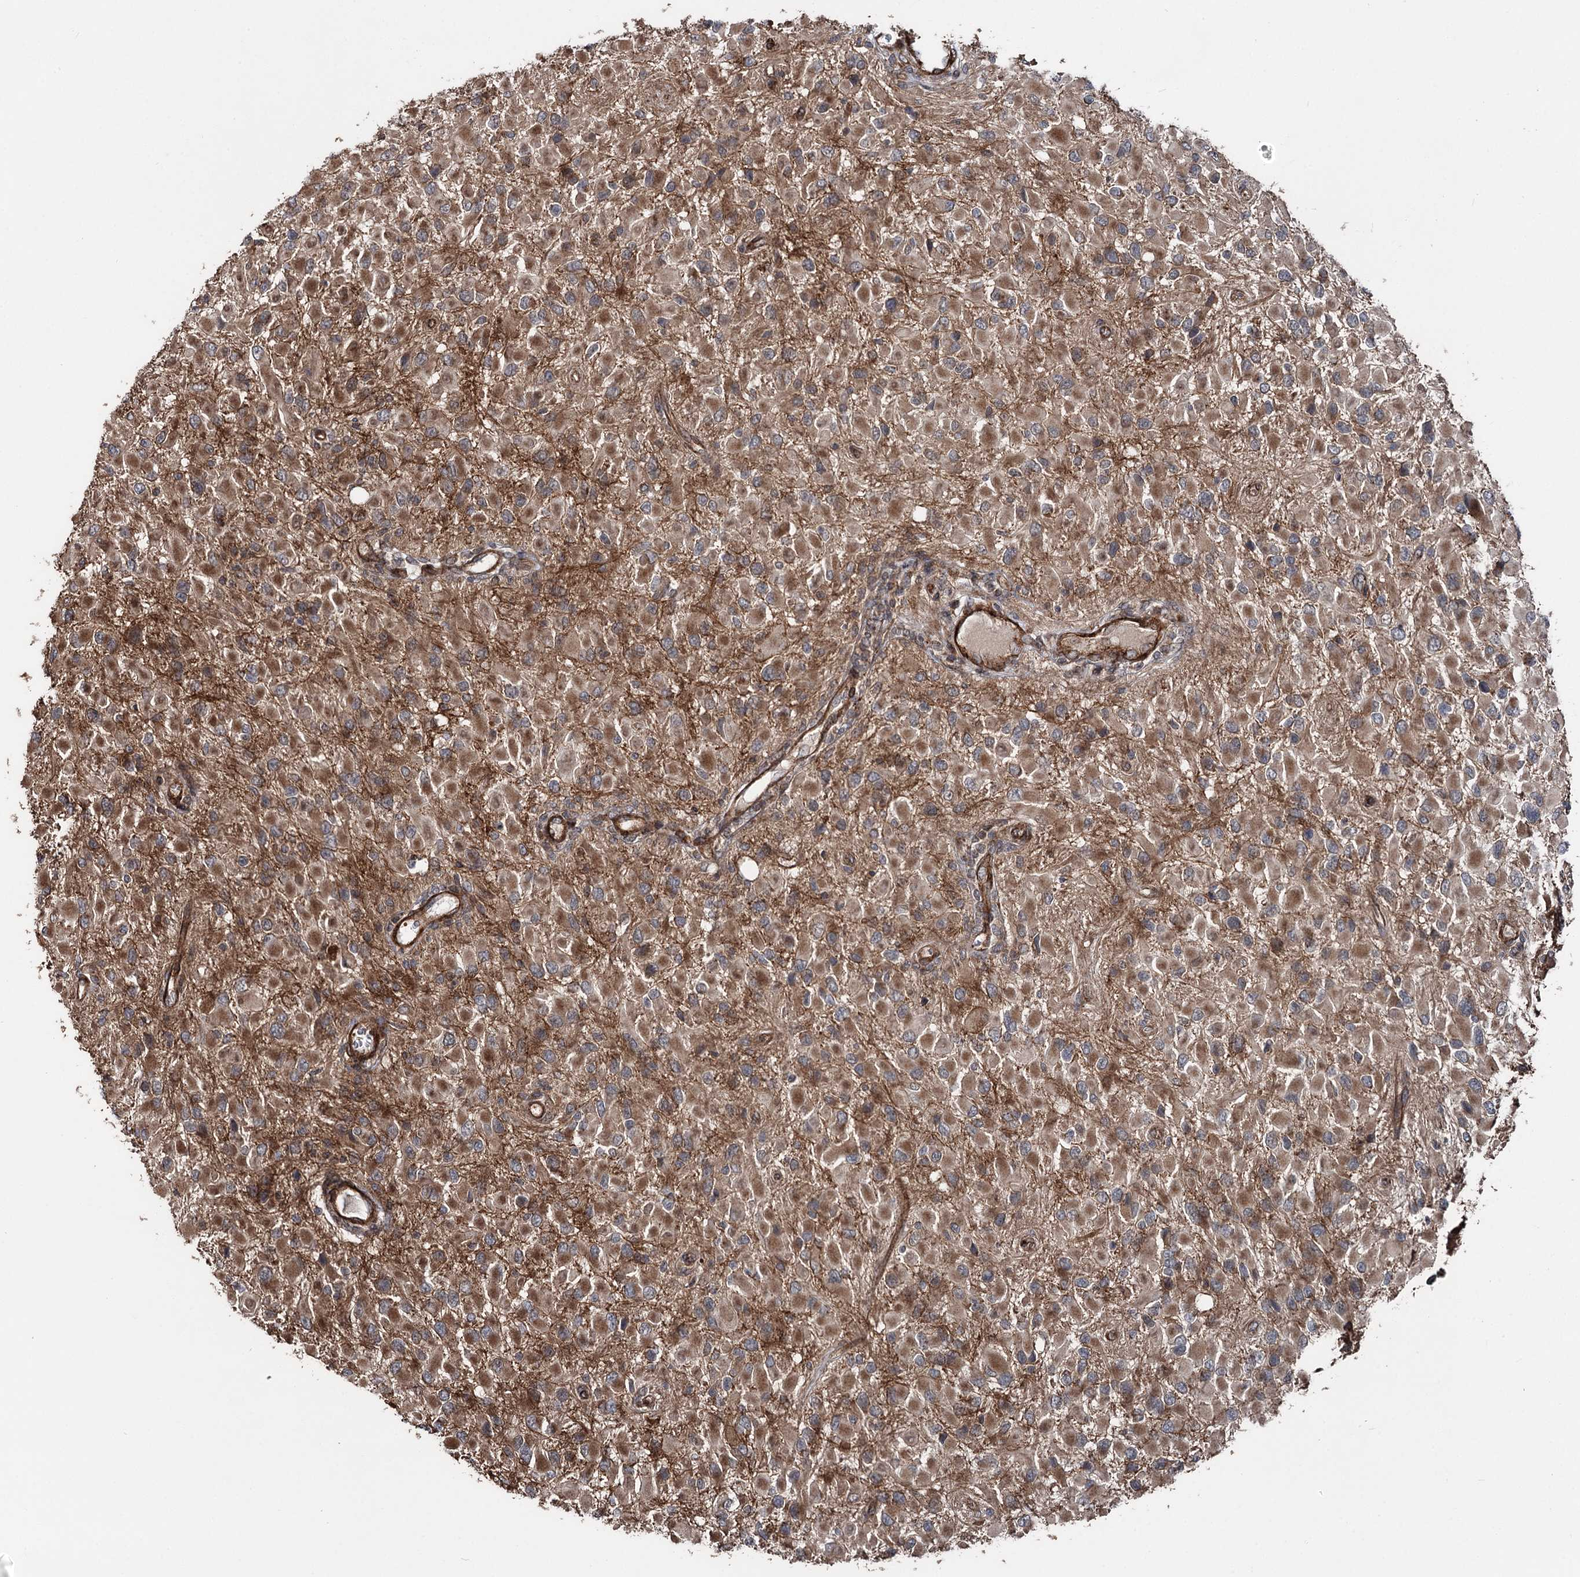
{"staining": {"intensity": "moderate", "quantity": ">75%", "location": "cytoplasmic/membranous"}, "tissue": "glioma", "cell_type": "Tumor cells", "image_type": "cancer", "snomed": [{"axis": "morphology", "description": "Glioma, malignant, High grade"}, {"axis": "topography", "description": "Brain"}], "caption": "Human glioma stained for a protein (brown) shows moderate cytoplasmic/membranous positive positivity in about >75% of tumor cells.", "gene": "ITFG2", "patient": {"sex": "male", "age": 53}}